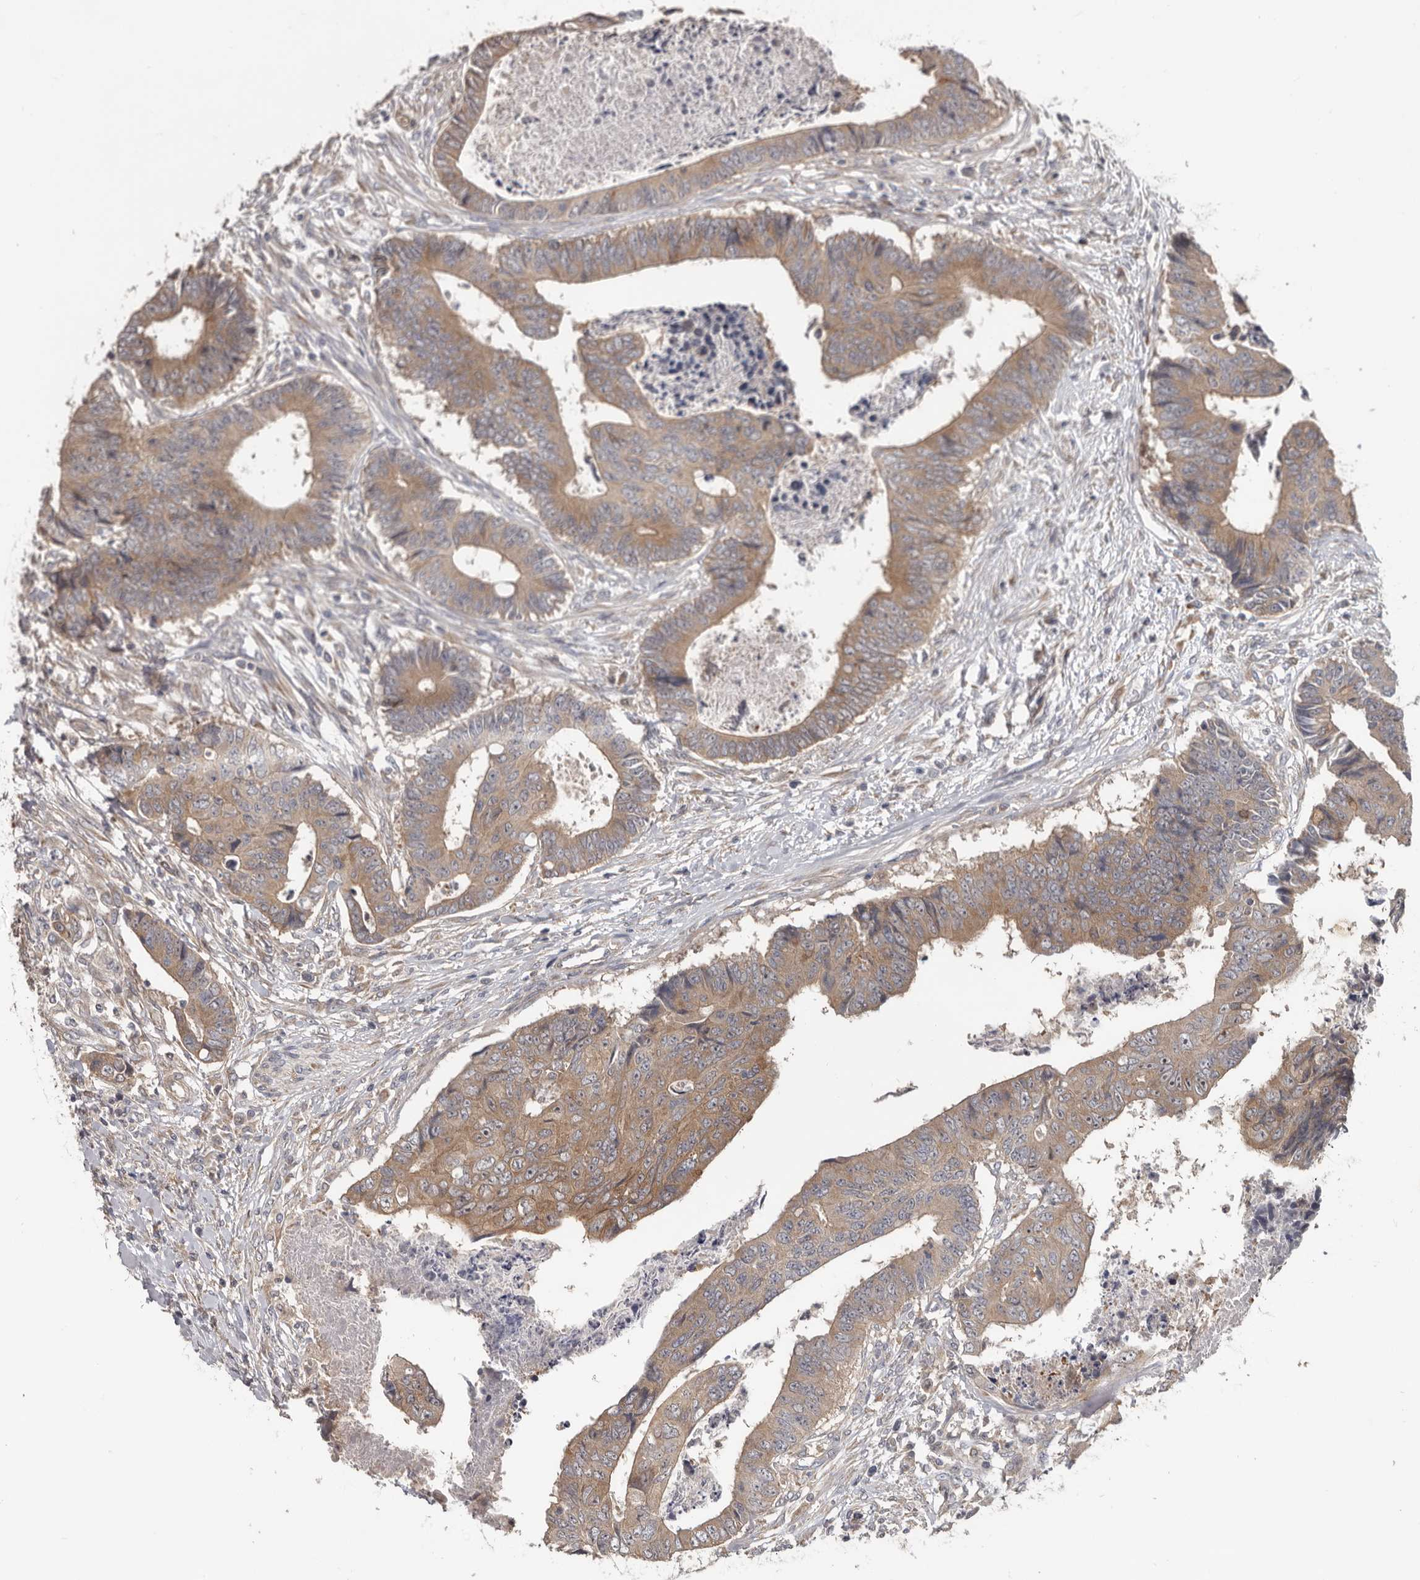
{"staining": {"intensity": "moderate", "quantity": ">75%", "location": "cytoplasmic/membranous"}, "tissue": "colorectal cancer", "cell_type": "Tumor cells", "image_type": "cancer", "snomed": [{"axis": "morphology", "description": "Adenocarcinoma, NOS"}, {"axis": "topography", "description": "Rectum"}], "caption": "Immunohistochemistry (IHC) micrograph of human colorectal cancer (adenocarcinoma) stained for a protein (brown), which reveals medium levels of moderate cytoplasmic/membranous expression in approximately >75% of tumor cells.", "gene": "HINT3", "patient": {"sex": "male", "age": 84}}